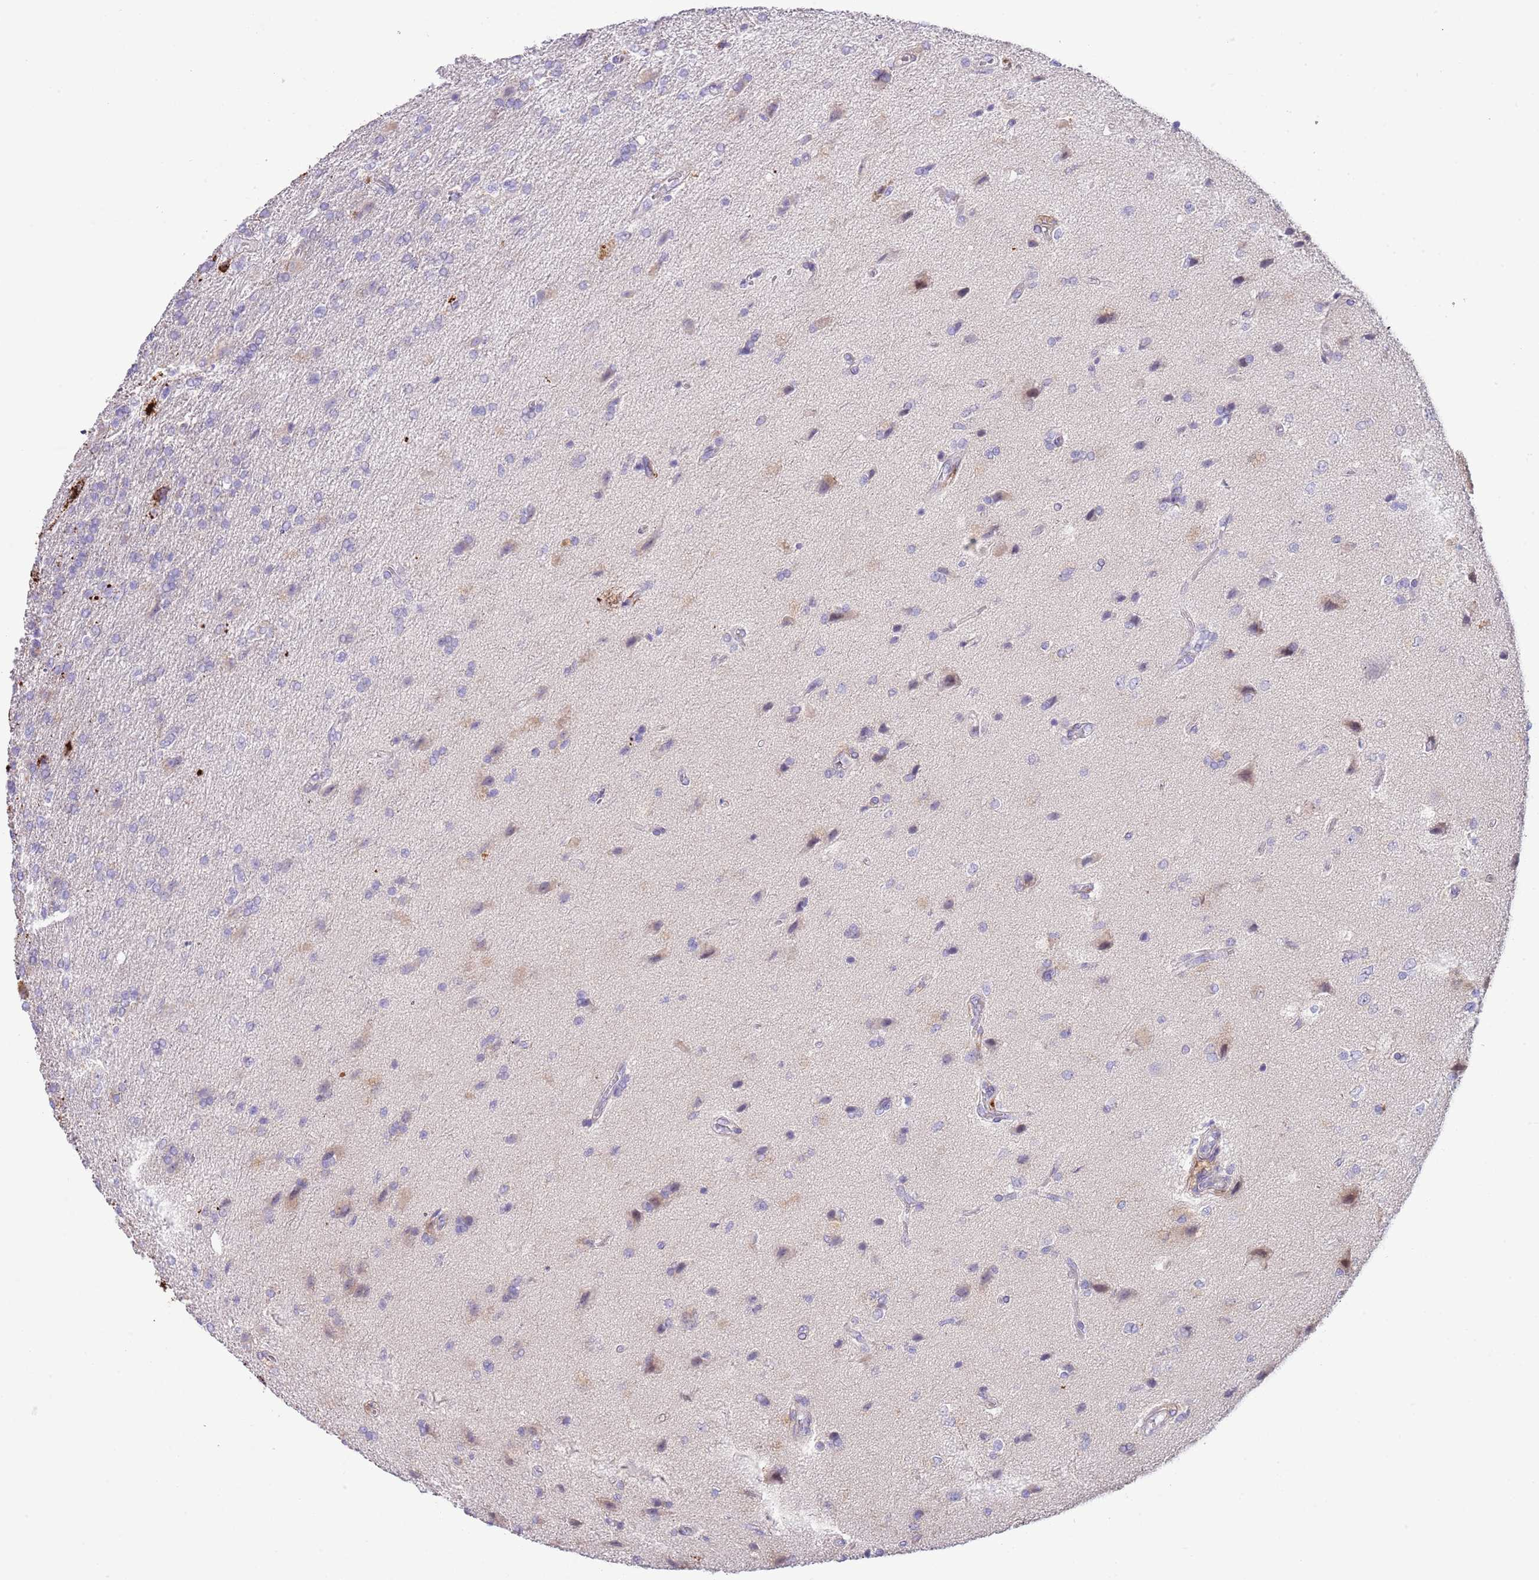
{"staining": {"intensity": "strong", "quantity": "<25%", "location": "cytoplasmic/membranous"}, "tissue": "glioma", "cell_type": "Tumor cells", "image_type": "cancer", "snomed": [{"axis": "morphology", "description": "Glioma, malignant, High grade"}, {"axis": "topography", "description": "Brain"}], "caption": "The image shows immunohistochemical staining of glioma. There is strong cytoplasmic/membranous positivity is seen in approximately <25% of tumor cells.", "gene": "ABHD17C", "patient": {"sex": "male", "age": 56}}